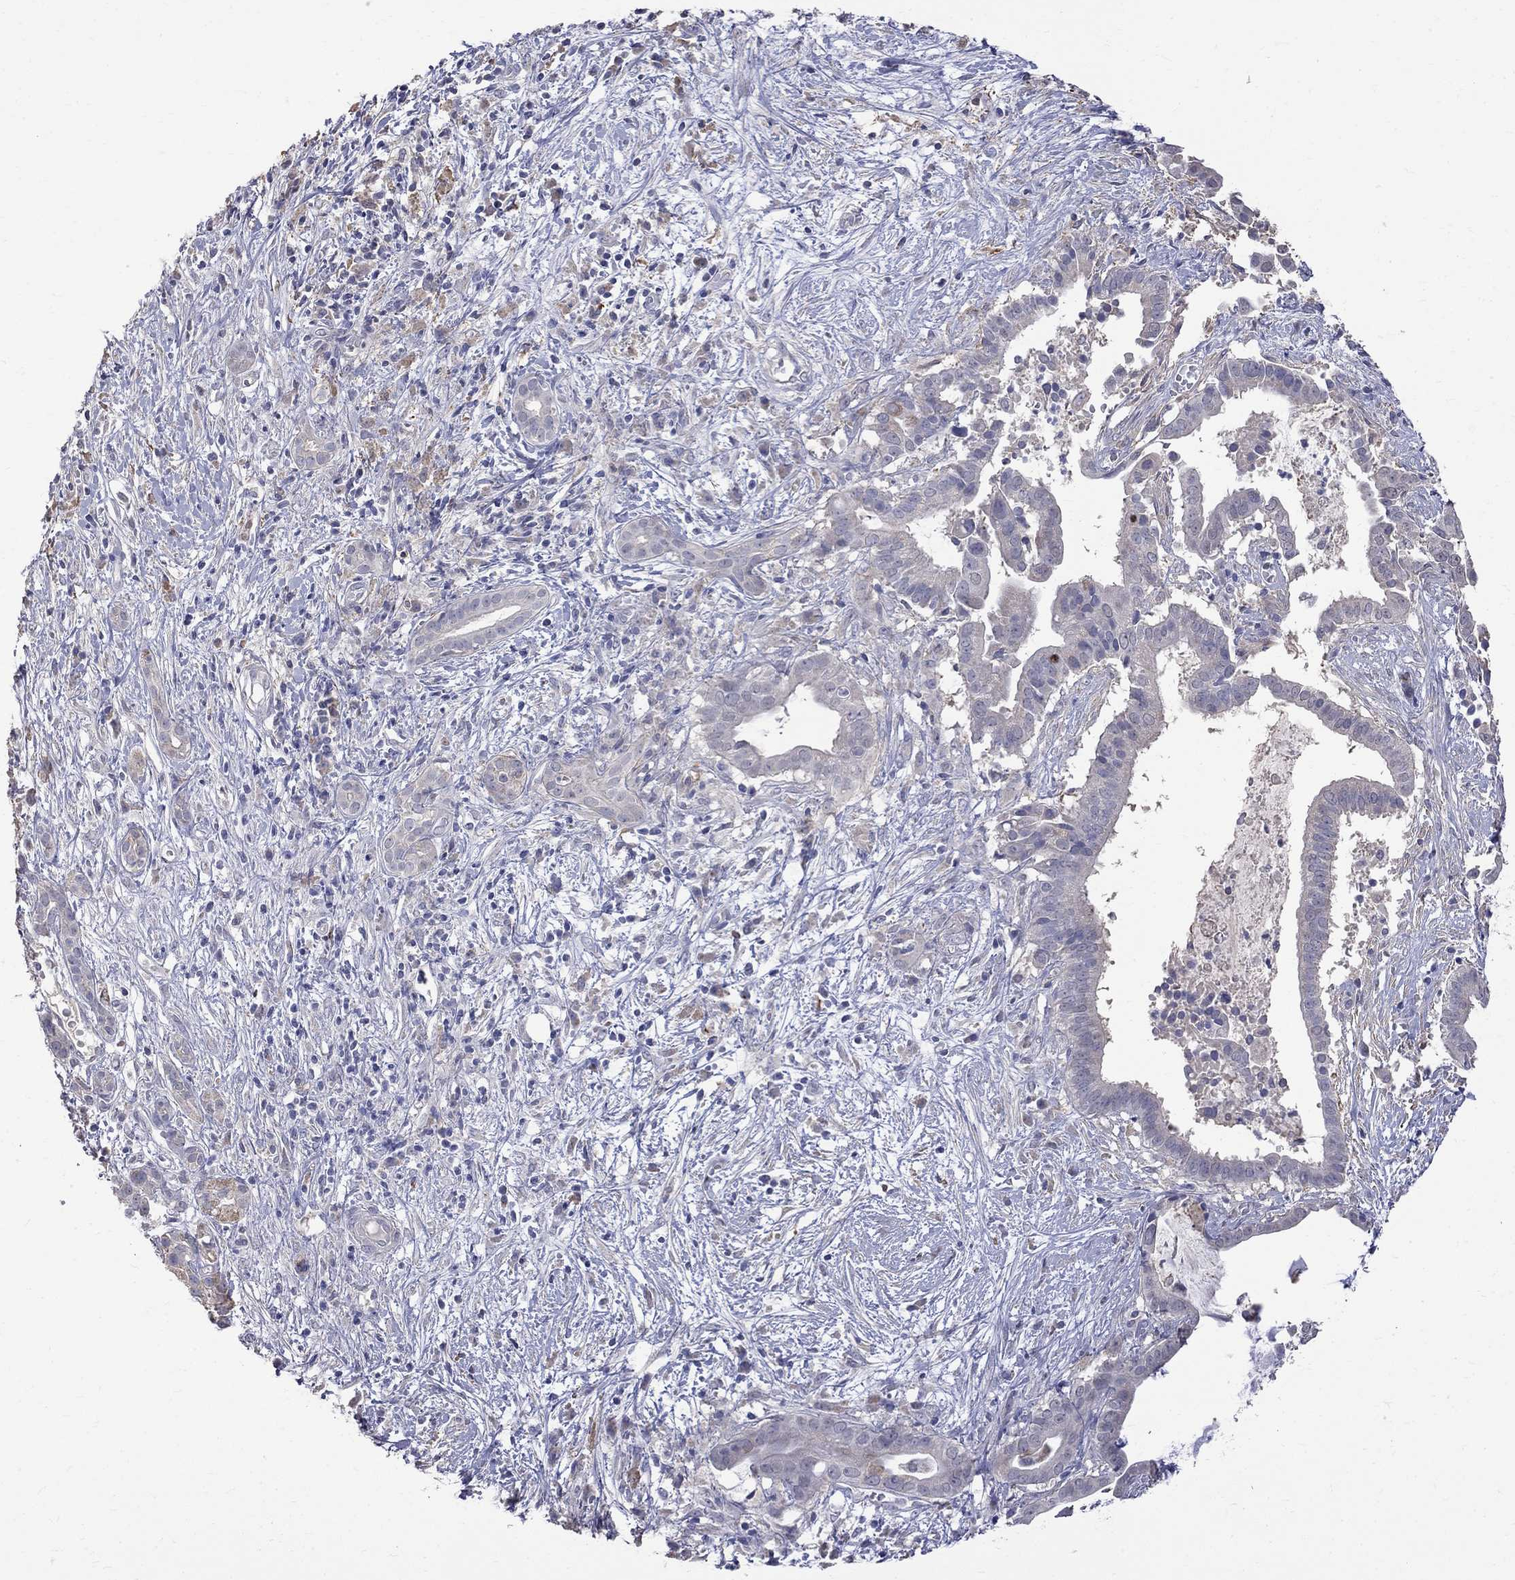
{"staining": {"intensity": "negative", "quantity": "none", "location": "none"}, "tissue": "pancreatic cancer", "cell_type": "Tumor cells", "image_type": "cancer", "snomed": [{"axis": "morphology", "description": "Adenocarcinoma, NOS"}, {"axis": "topography", "description": "Pancreas"}], "caption": "High power microscopy micrograph of an immunohistochemistry (IHC) micrograph of adenocarcinoma (pancreatic), revealing no significant positivity in tumor cells.", "gene": "CKAP2", "patient": {"sex": "male", "age": 61}}